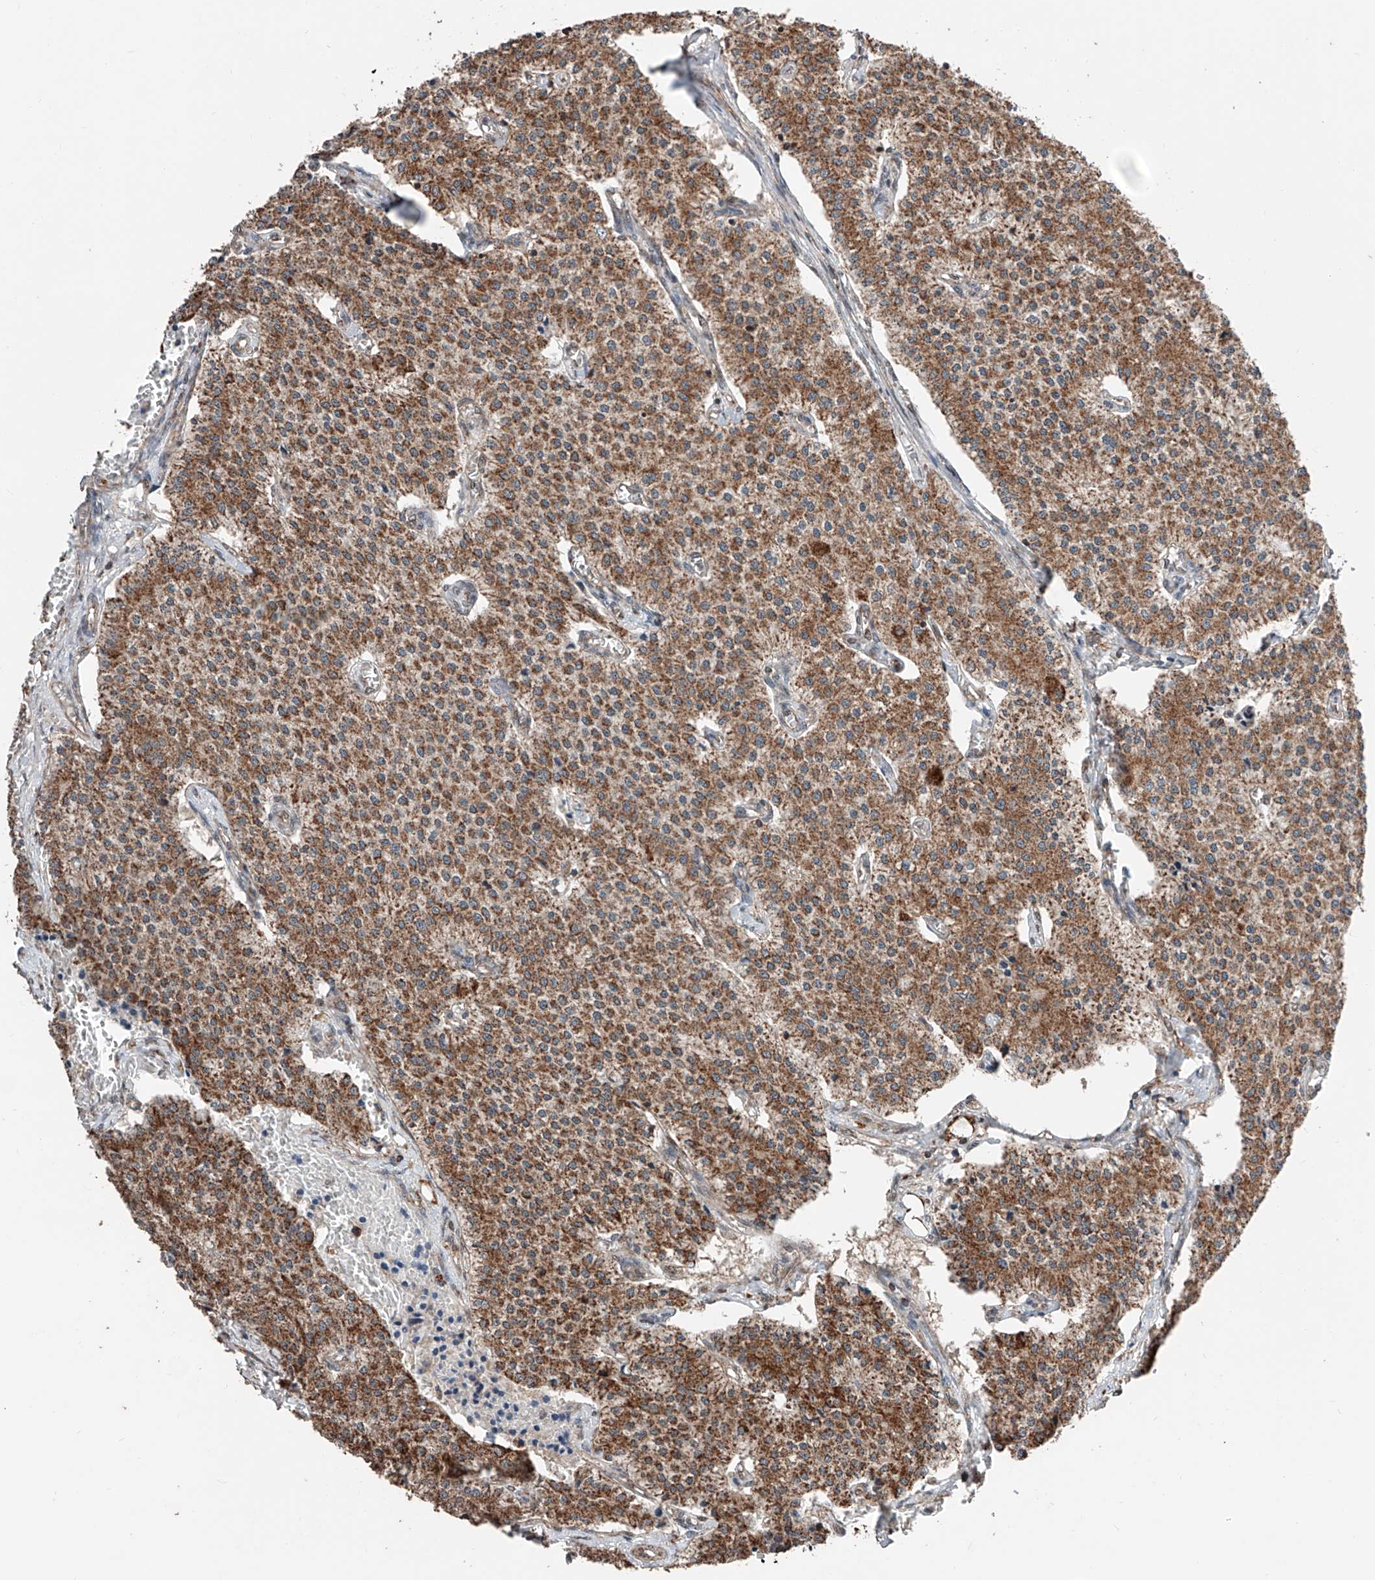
{"staining": {"intensity": "moderate", "quantity": ">75%", "location": "cytoplasmic/membranous"}, "tissue": "carcinoid", "cell_type": "Tumor cells", "image_type": "cancer", "snomed": [{"axis": "morphology", "description": "Carcinoid, malignant, NOS"}, {"axis": "topography", "description": "Colon"}], "caption": "Immunohistochemistry image of neoplastic tissue: human carcinoid (malignant) stained using immunohistochemistry (IHC) shows medium levels of moderate protein expression localized specifically in the cytoplasmic/membranous of tumor cells, appearing as a cytoplasmic/membranous brown color.", "gene": "ZNF445", "patient": {"sex": "female", "age": 52}}